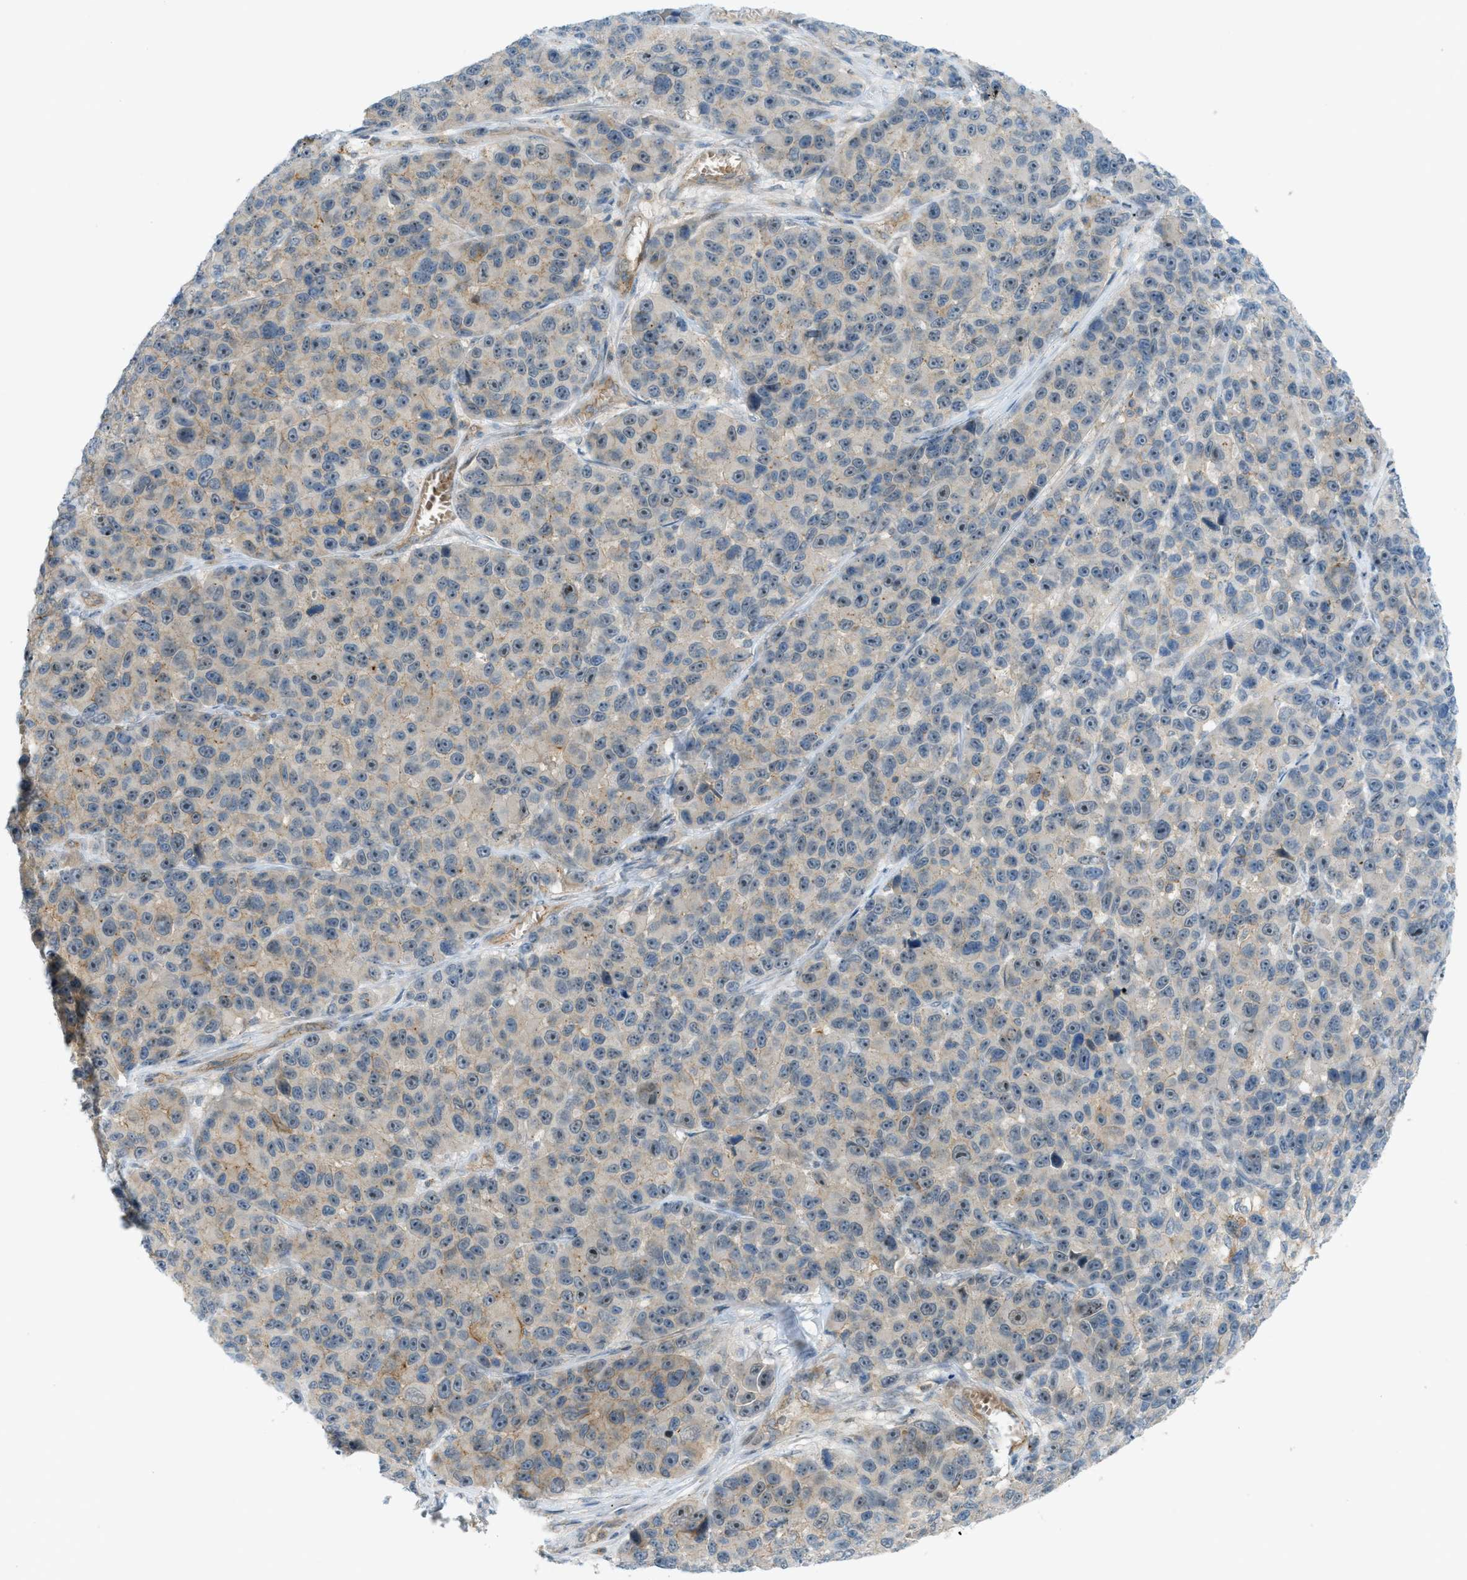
{"staining": {"intensity": "weak", "quantity": "25%-75%", "location": "cytoplasmic/membranous"}, "tissue": "melanoma", "cell_type": "Tumor cells", "image_type": "cancer", "snomed": [{"axis": "morphology", "description": "Malignant melanoma, NOS"}, {"axis": "topography", "description": "Skin"}], "caption": "This micrograph reveals IHC staining of malignant melanoma, with low weak cytoplasmic/membranous positivity in approximately 25%-75% of tumor cells.", "gene": "GRK6", "patient": {"sex": "male", "age": 53}}